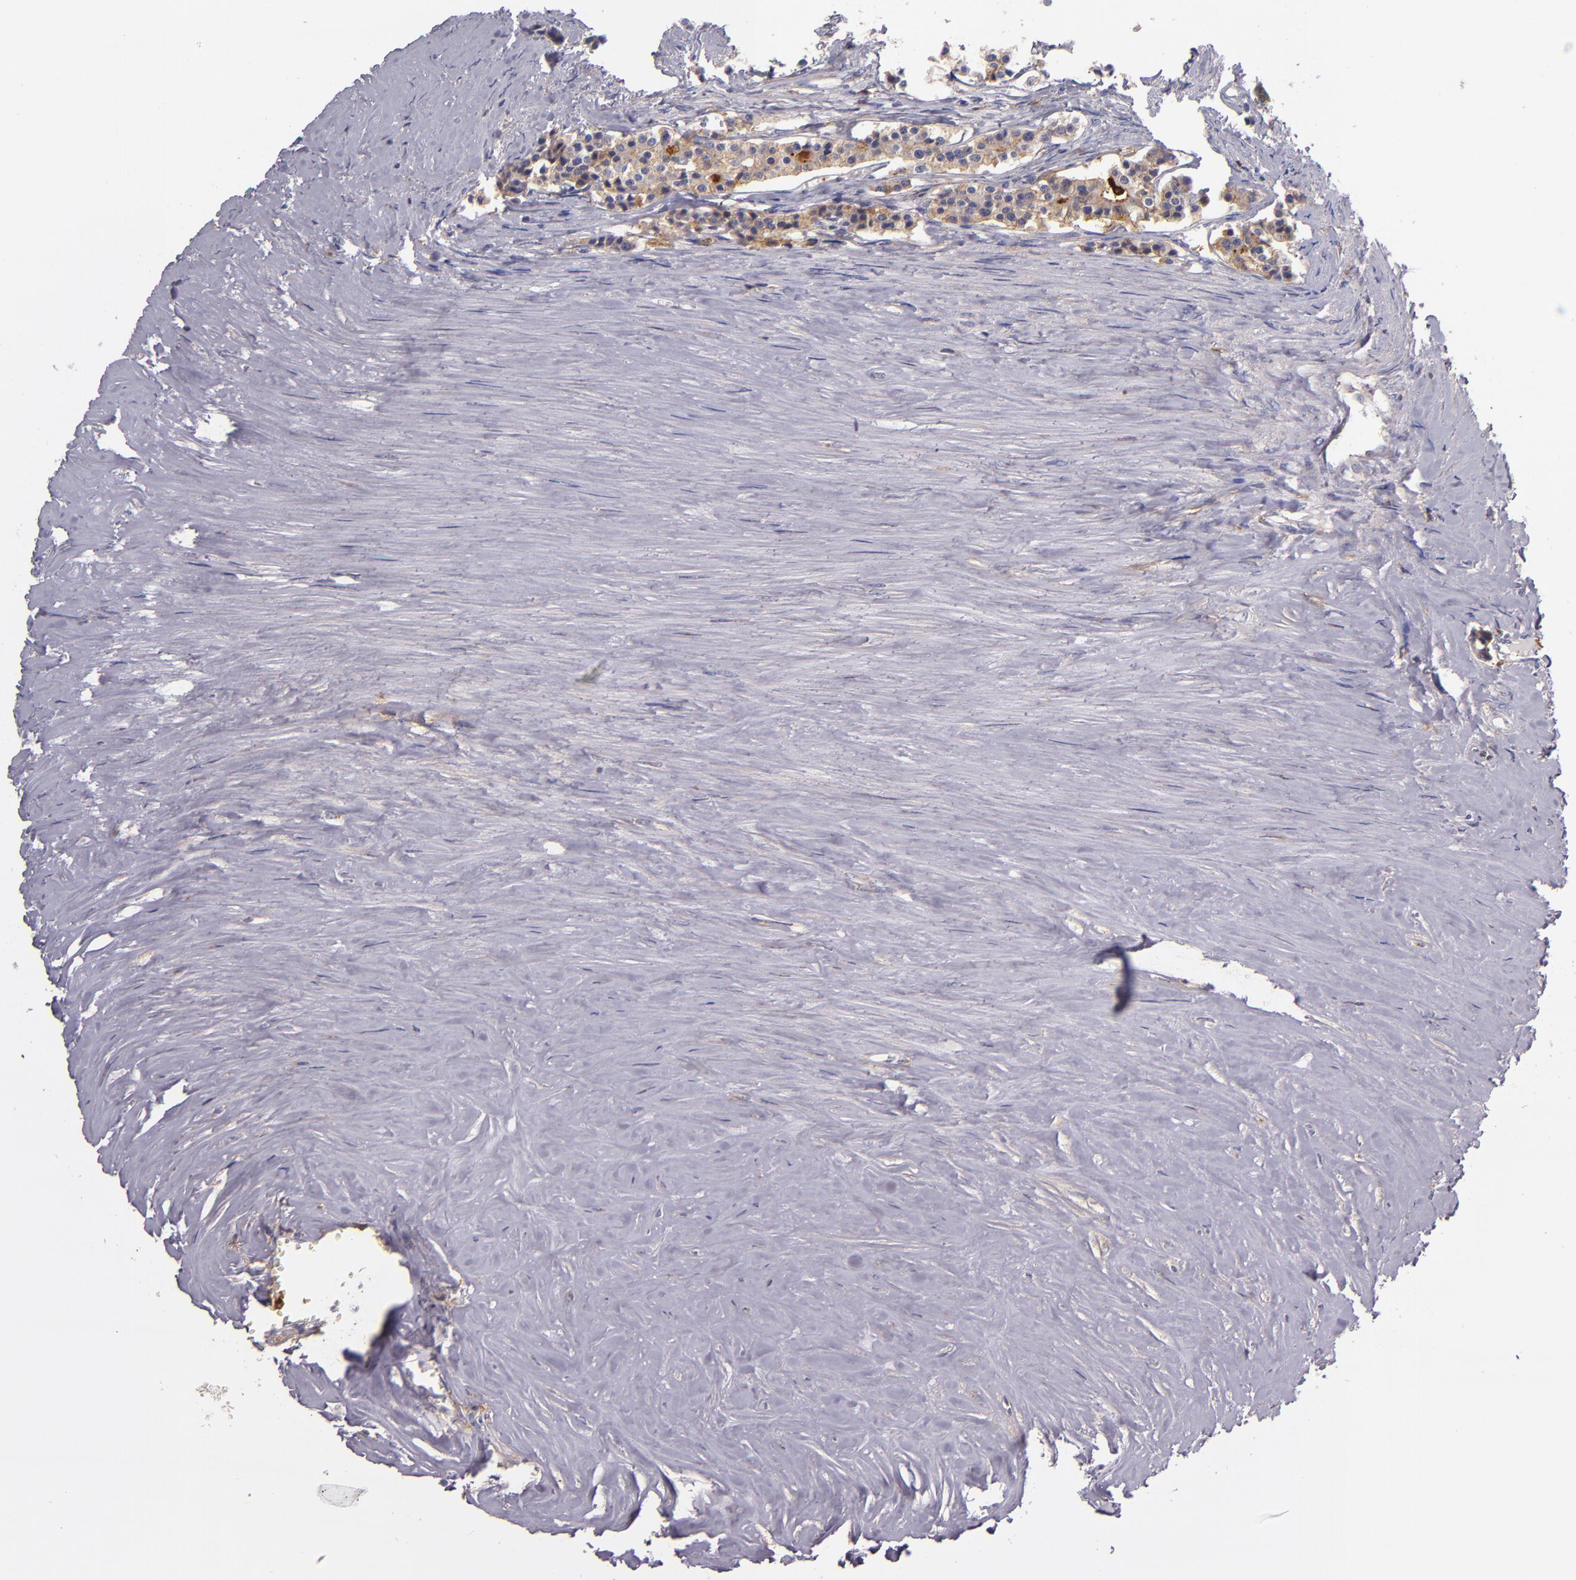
{"staining": {"intensity": "weak", "quantity": ">75%", "location": "cytoplasmic/membranous"}, "tissue": "carcinoid", "cell_type": "Tumor cells", "image_type": "cancer", "snomed": [{"axis": "morphology", "description": "Carcinoid, malignant, NOS"}, {"axis": "topography", "description": "Small intestine"}], "caption": "Protein expression by IHC shows weak cytoplasmic/membranous expression in approximately >75% of tumor cells in carcinoid.", "gene": "C5AR1", "patient": {"sex": "male", "age": 63}}